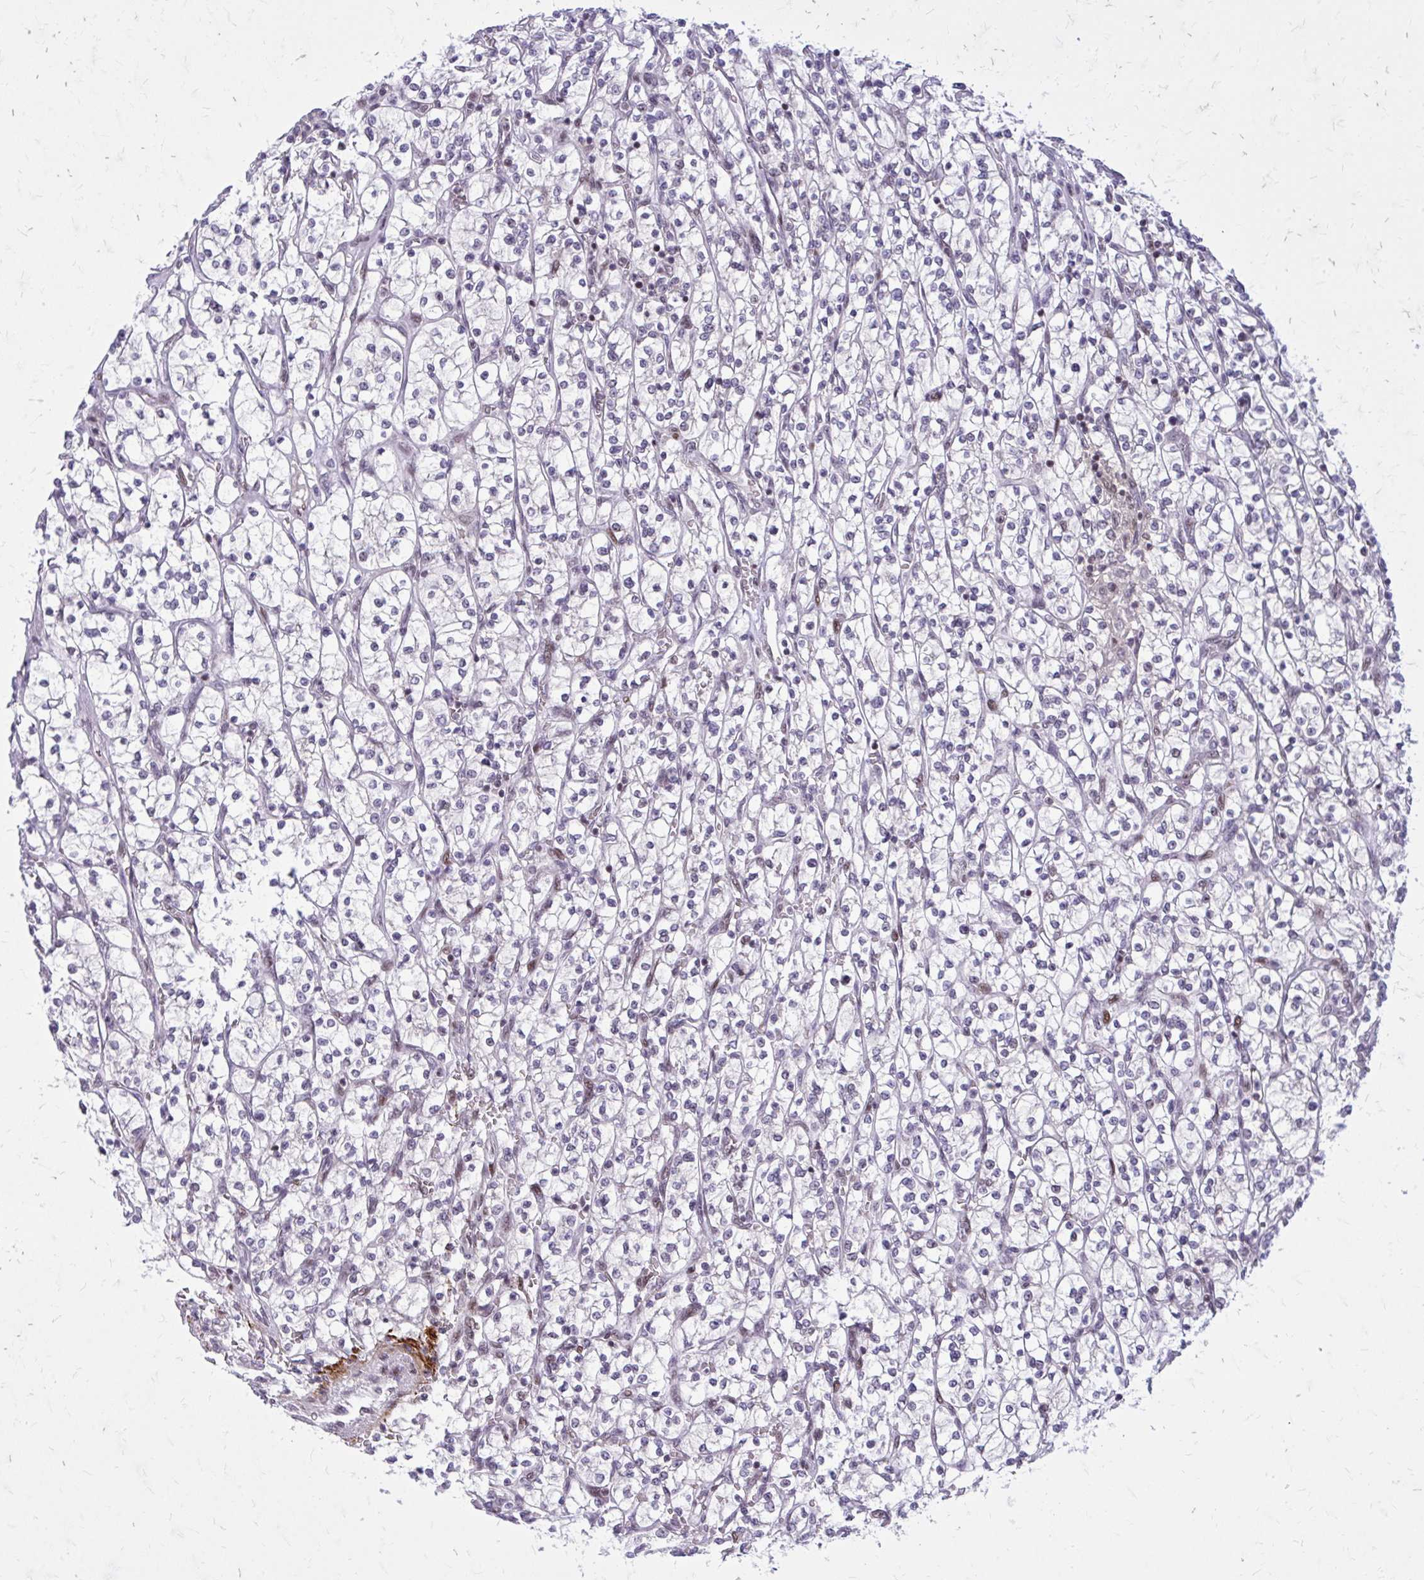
{"staining": {"intensity": "negative", "quantity": "none", "location": "none"}, "tissue": "renal cancer", "cell_type": "Tumor cells", "image_type": "cancer", "snomed": [{"axis": "morphology", "description": "Adenocarcinoma, NOS"}, {"axis": "topography", "description": "Kidney"}], "caption": "This is an immunohistochemistry (IHC) photomicrograph of human renal cancer. There is no expression in tumor cells.", "gene": "PSME4", "patient": {"sex": "female", "age": 64}}